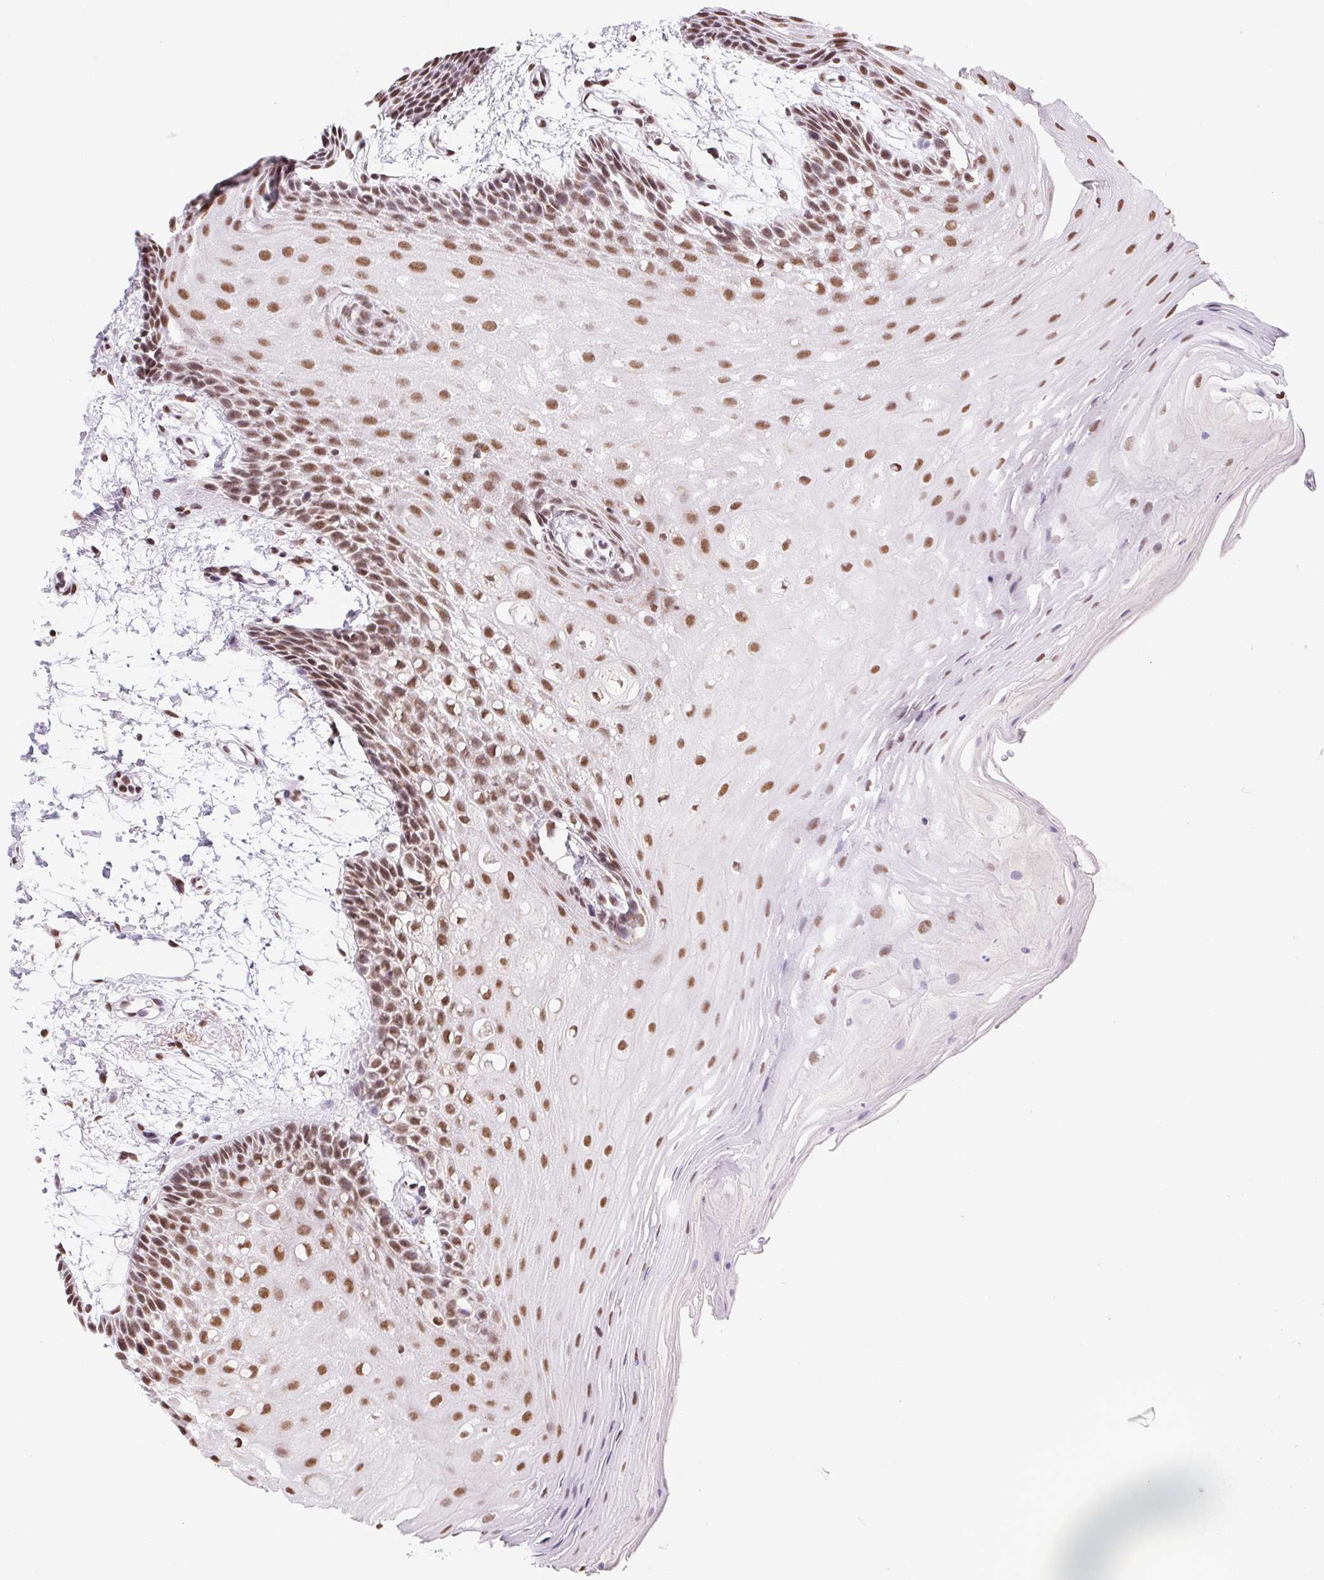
{"staining": {"intensity": "moderate", "quantity": ">75%", "location": "nuclear"}, "tissue": "oral mucosa", "cell_type": "Squamous epithelial cells", "image_type": "normal", "snomed": [{"axis": "morphology", "description": "Normal tissue, NOS"}, {"axis": "morphology", "description": "Squamous cell carcinoma, NOS"}, {"axis": "topography", "description": "Oral tissue"}, {"axis": "topography", "description": "Tounge, NOS"}, {"axis": "topography", "description": "Head-Neck"}], "caption": "Oral mucosa stained with immunohistochemistry (IHC) reveals moderate nuclear positivity in approximately >75% of squamous epithelial cells. The staining was performed using DAB, with brown indicating positive protein expression. Nuclei are stained blue with hematoxylin.", "gene": "SNRPG", "patient": {"sex": "male", "age": 62}}